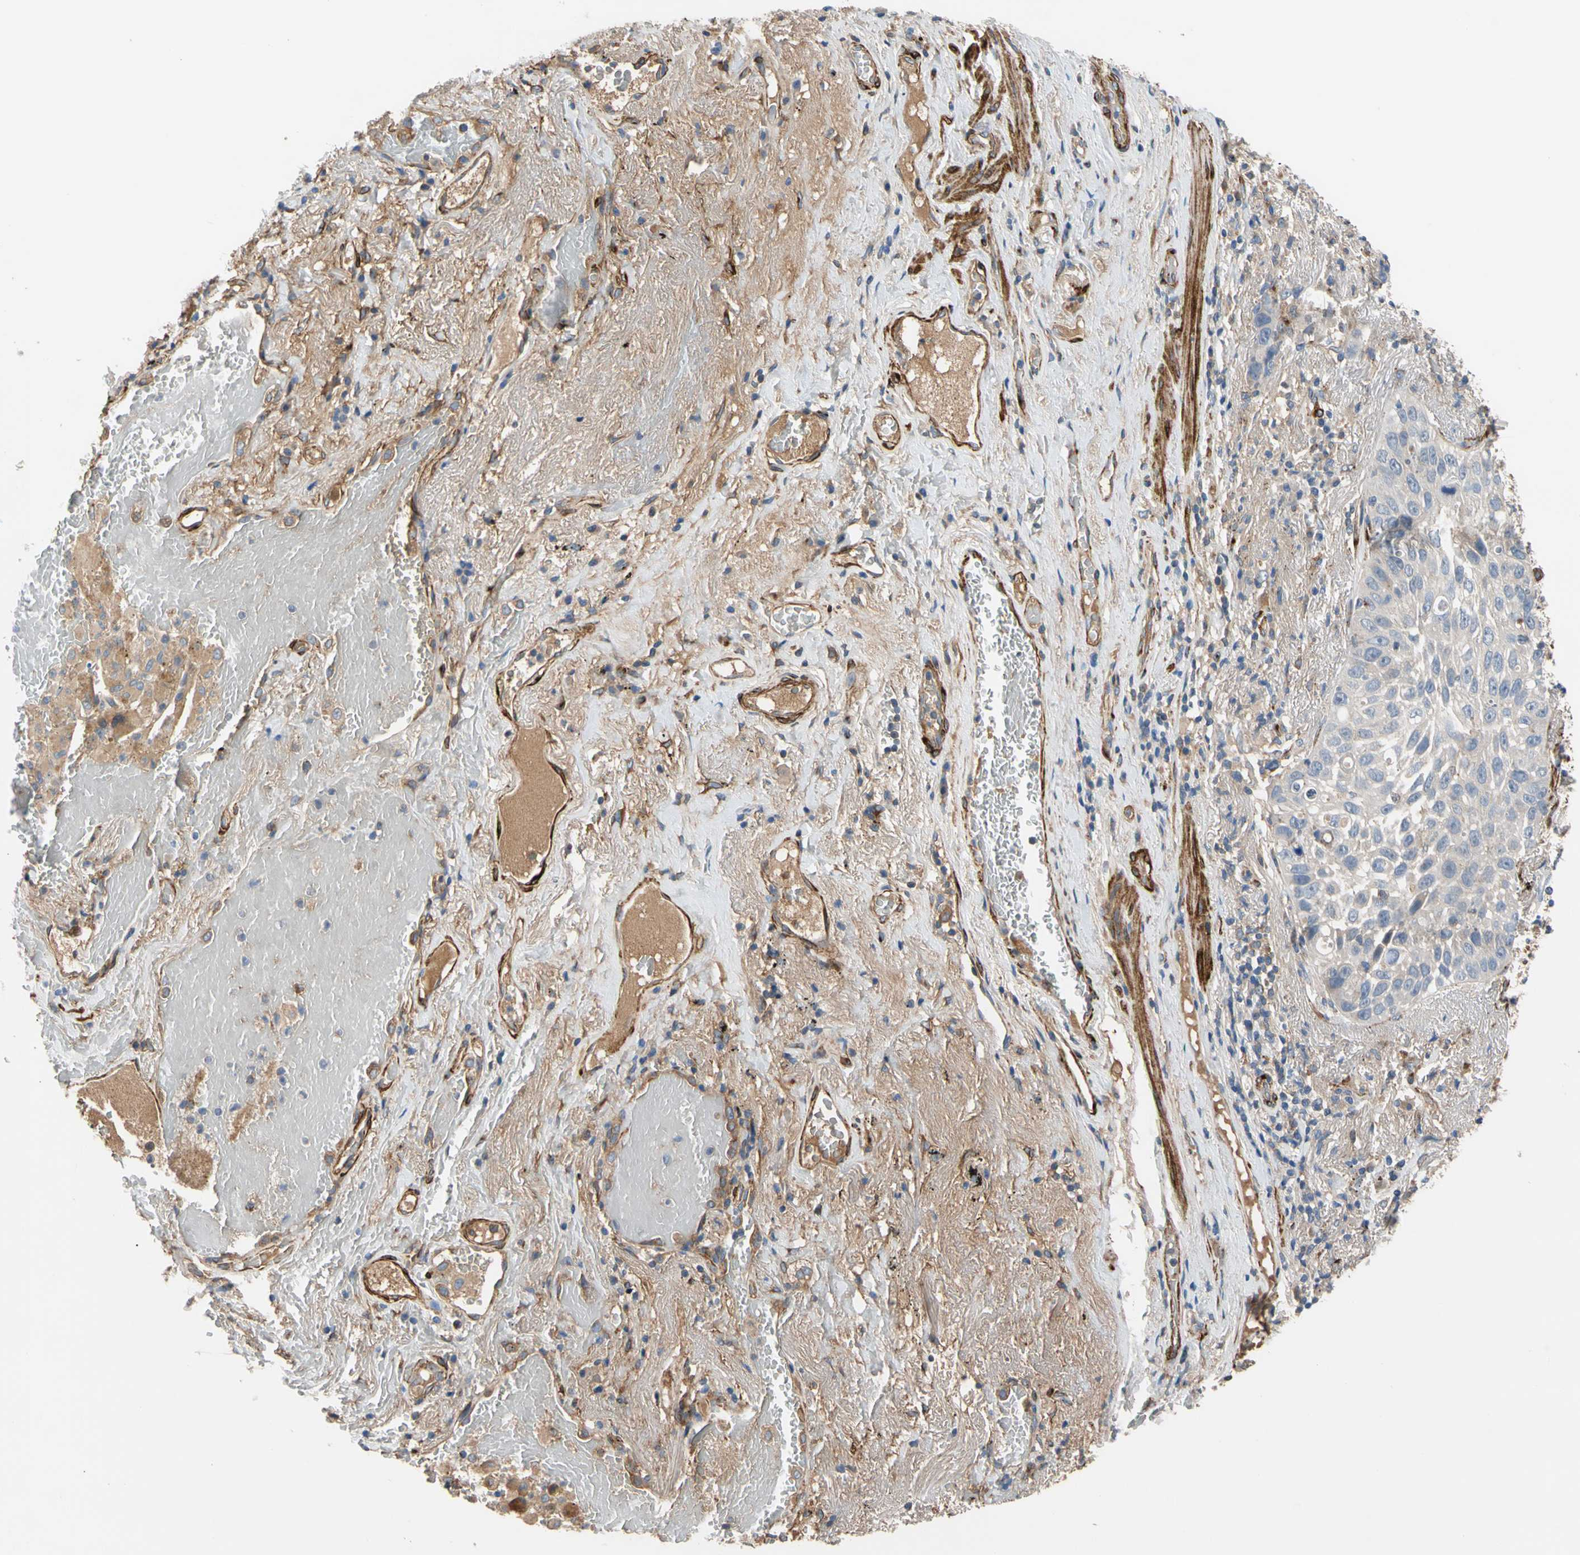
{"staining": {"intensity": "negative", "quantity": "none", "location": "none"}, "tissue": "lung cancer", "cell_type": "Tumor cells", "image_type": "cancer", "snomed": [{"axis": "morphology", "description": "Squamous cell carcinoma, NOS"}, {"axis": "topography", "description": "Lung"}], "caption": "Protein analysis of lung cancer (squamous cell carcinoma) displays no significant staining in tumor cells.", "gene": "ENTREP3", "patient": {"sex": "male", "age": 57}}